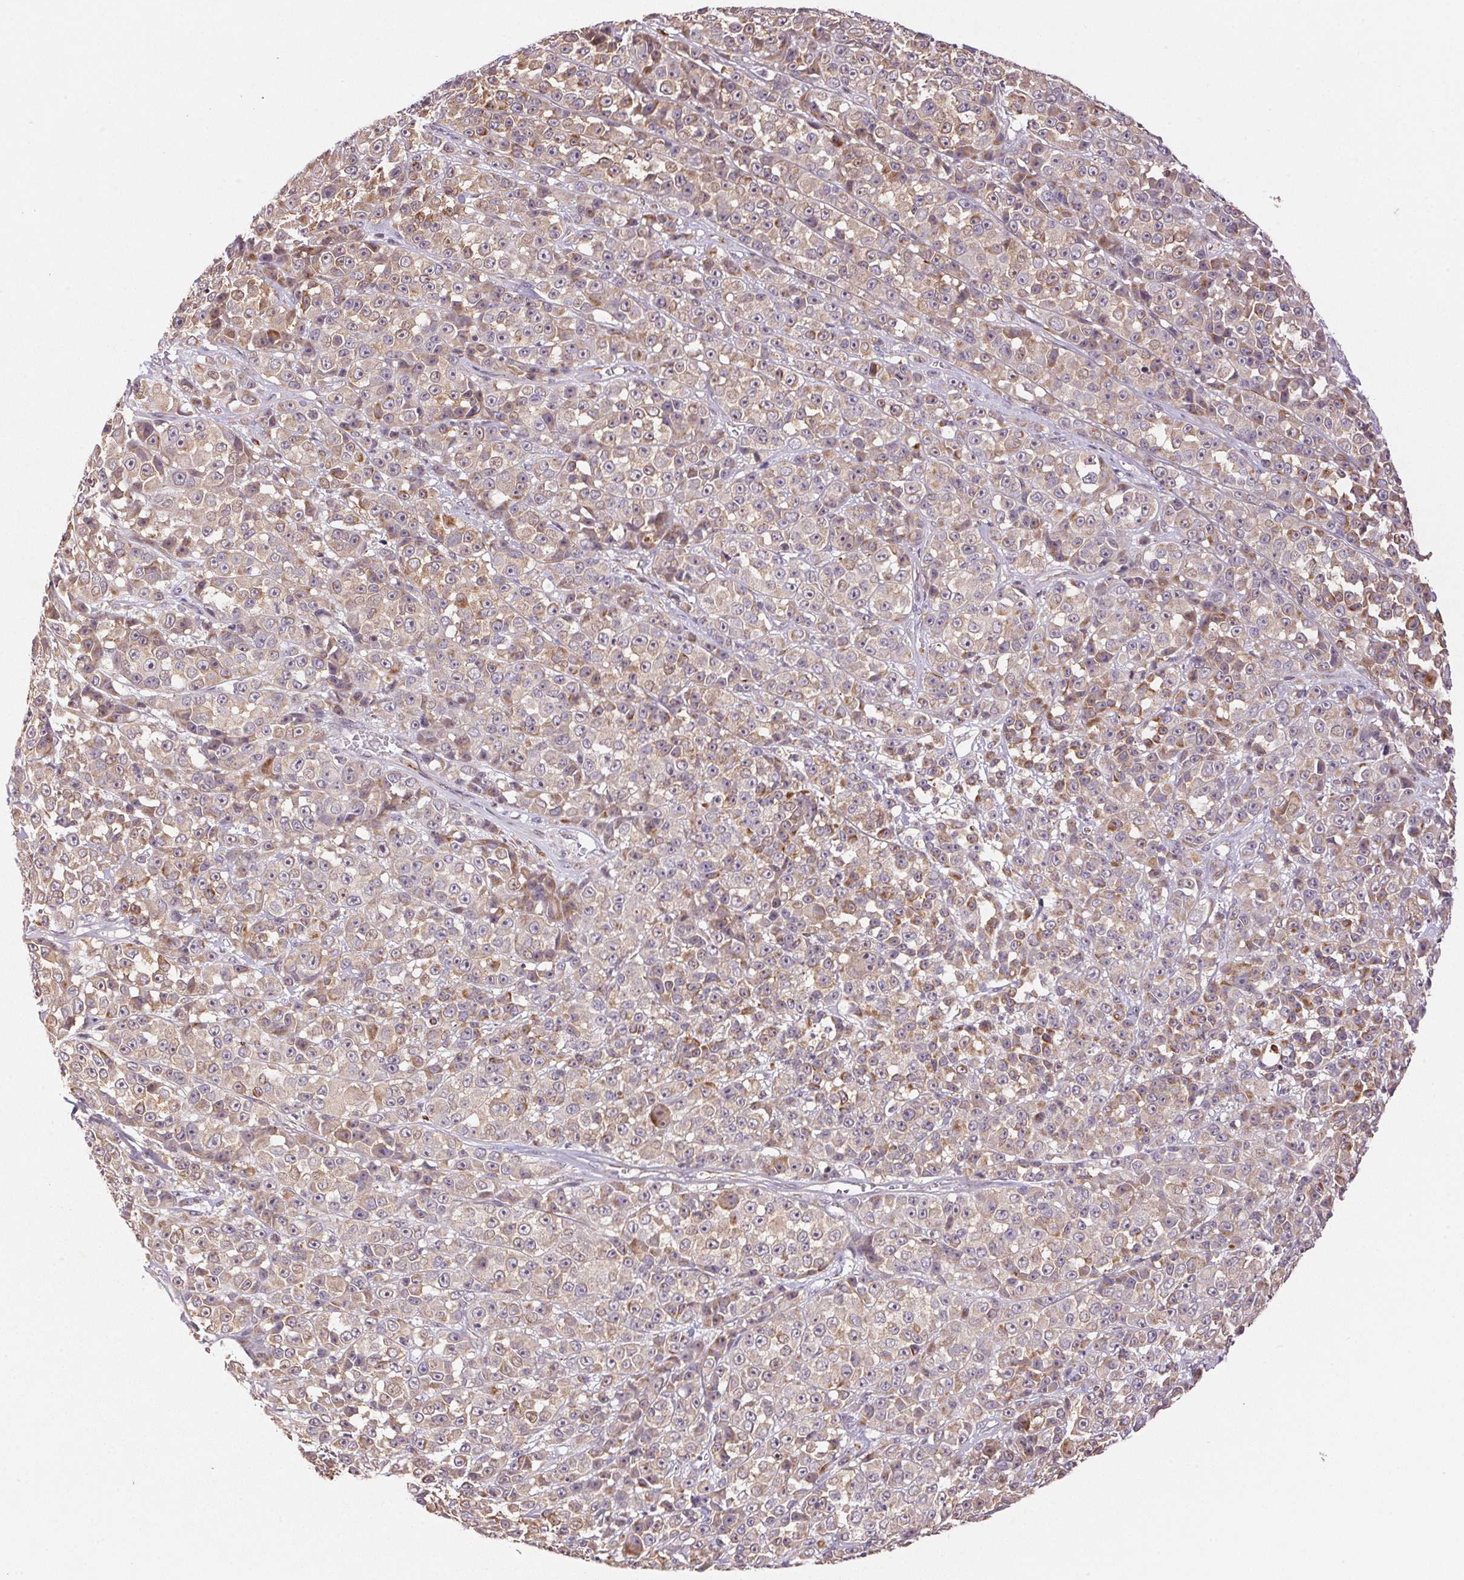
{"staining": {"intensity": "weak", "quantity": "25%-75%", "location": "cytoplasmic/membranous,nuclear"}, "tissue": "melanoma", "cell_type": "Tumor cells", "image_type": "cancer", "snomed": [{"axis": "morphology", "description": "Malignant melanoma, NOS"}, {"axis": "topography", "description": "Skin"}, {"axis": "topography", "description": "Skin of back"}], "caption": "Human malignant melanoma stained with a brown dye demonstrates weak cytoplasmic/membranous and nuclear positive expression in approximately 25%-75% of tumor cells.", "gene": "GYG2", "patient": {"sex": "male", "age": 91}}